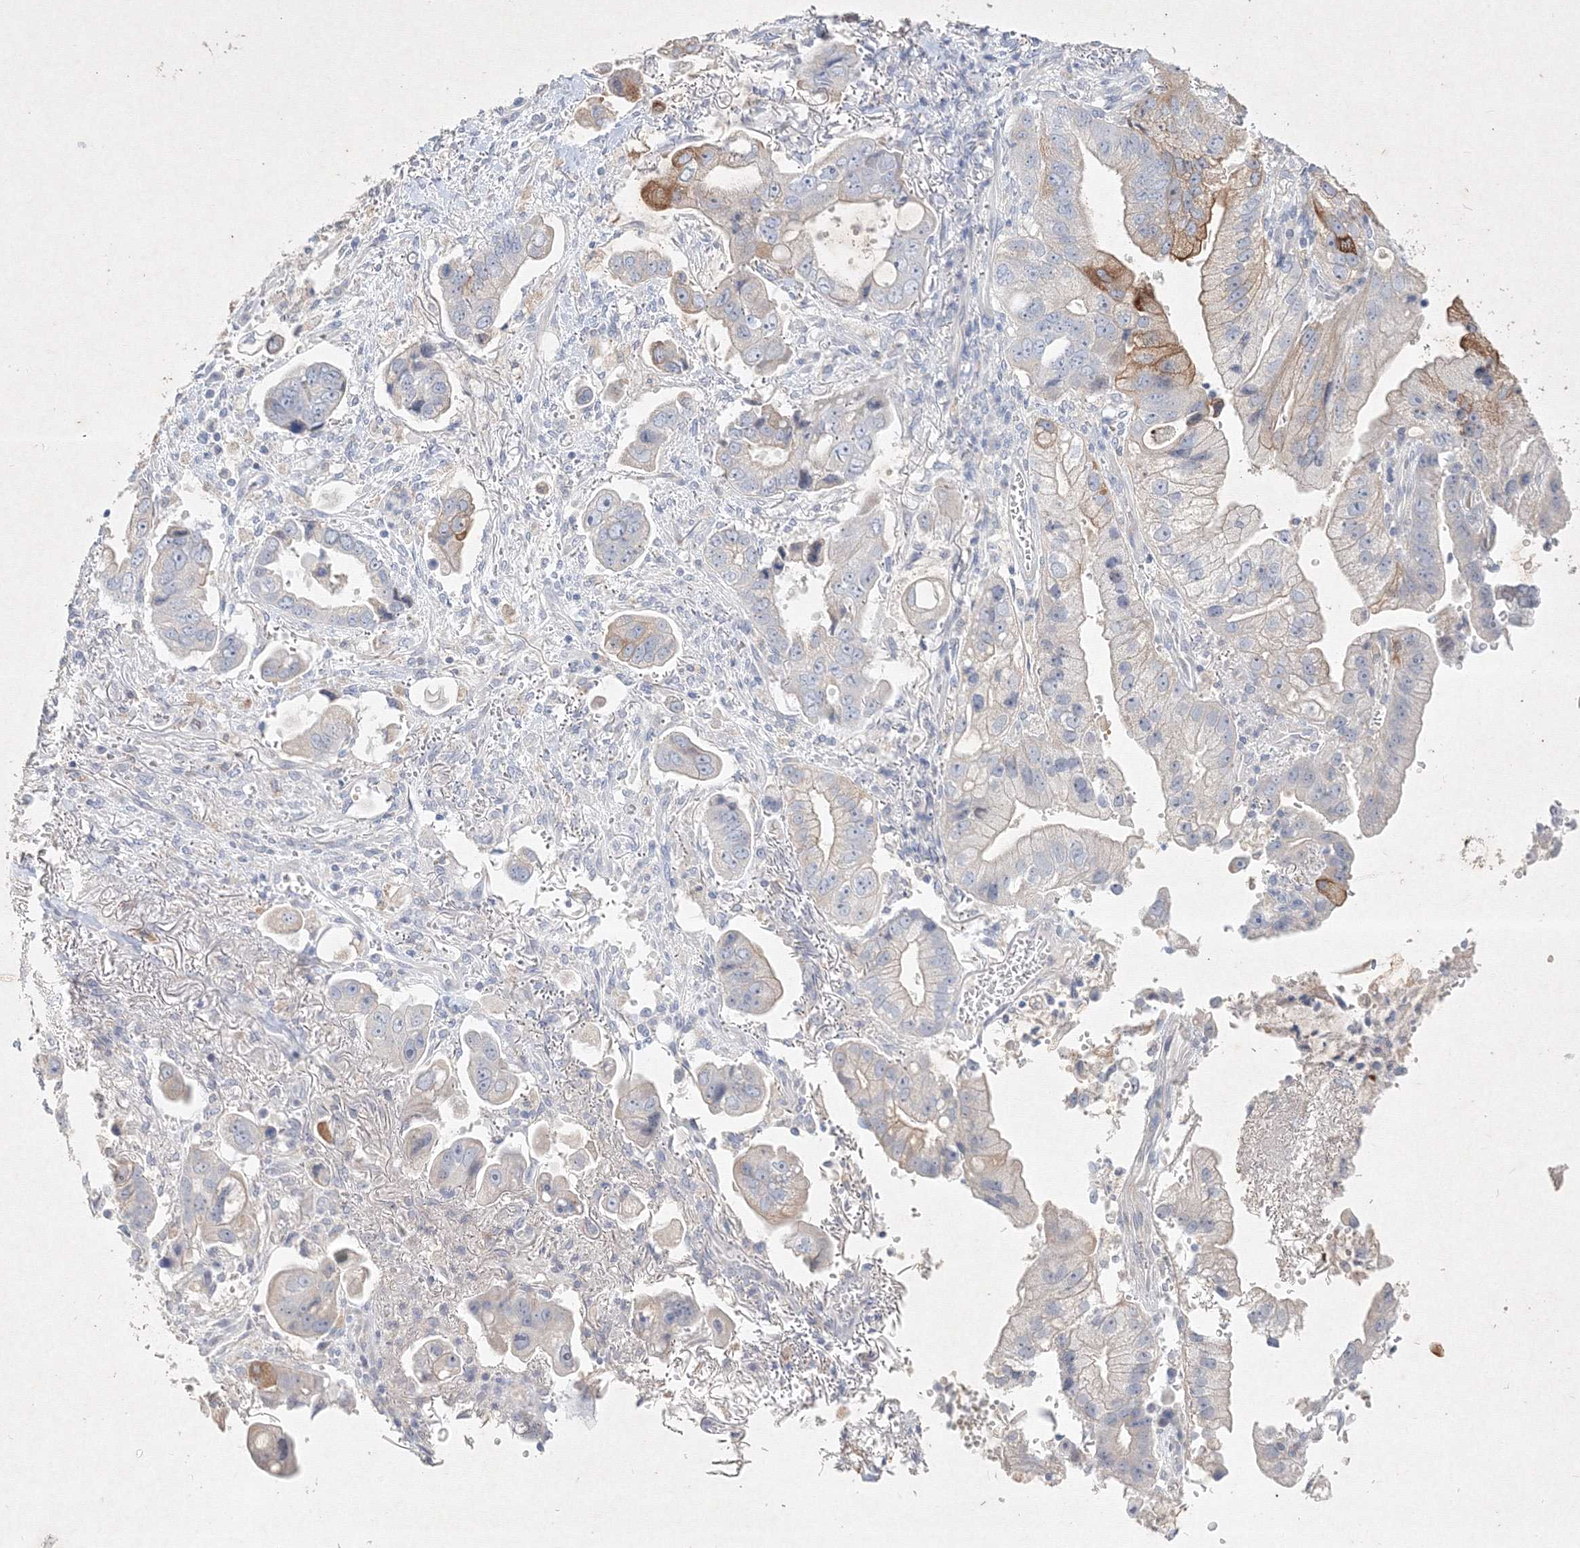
{"staining": {"intensity": "strong", "quantity": "<25%", "location": "cytoplasmic/membranous"}, "tissue": "stomach cancer", "cell_type": "Tumor cells", "image_type": "cancer", "snomed": [{"axis": "morphology", "description": "Adenocarcinoma, NOS"}, {"axis": "topography", "description": "Stomach"}], "caption": "Approximately <25% of tumor cells in stomach cancer (adenocarcinoma) display strong cytoplasmic/membranous protein expression as visualized by brown immunohistochemical staining.", "gene": "CXXC4", "patient": {"sex": "male", "age": 62}}